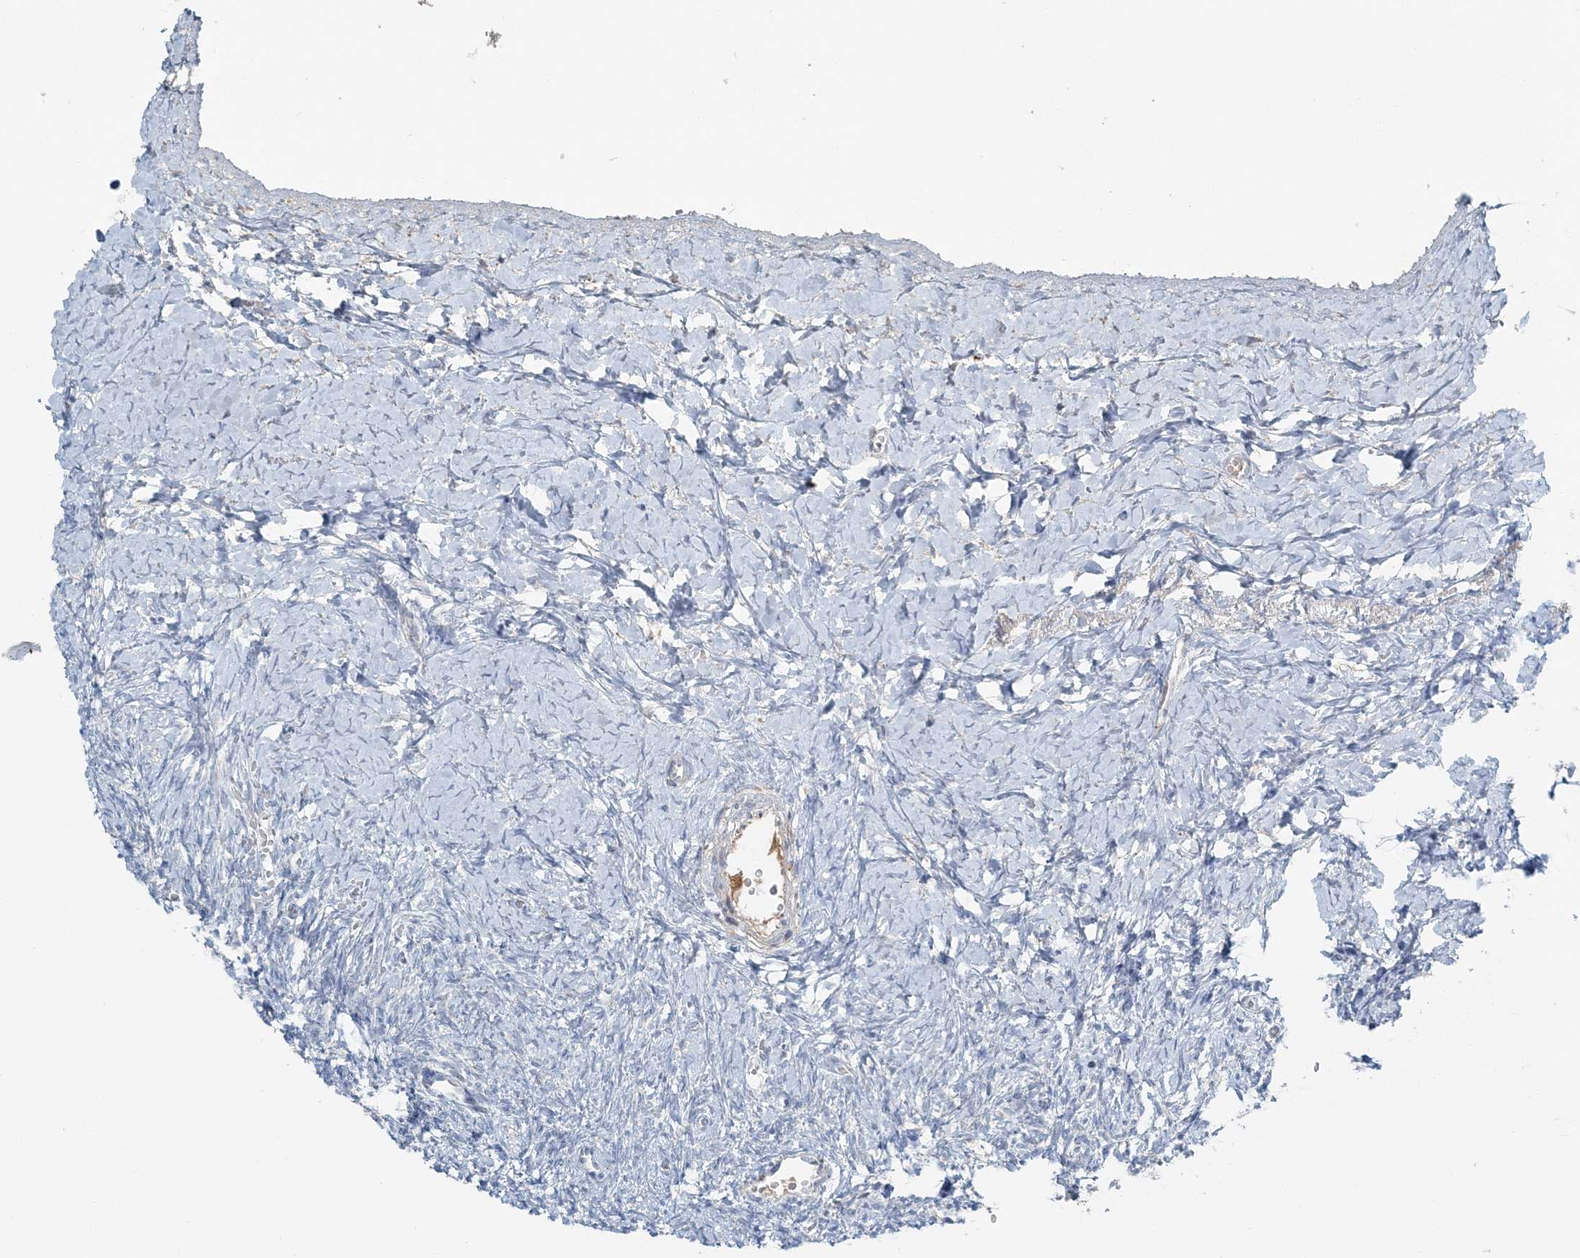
{"staining": {"intensity": "negative", "quantity": "none", "location": "none"}, "tissue": "ovary", "cell_type": "Ovarian stroma cells", "image_type": "normal", "snomed": [{"axis": "morphology", "description": "Normal tissue, NOS"}, {"axis": "morphology", "description": "Developmental malformation"}, {"axis": "topography", "description": "Ovary"}], "caption": "High power microscopy photomicrograph of an immunohistochemistry photomicrograph of unremarkable ovary, revealing no significant positivity in ovarian stroma cells. (Brightfield microscopy of DAB immunohistochemistry at high magnification).", "gene": "SLC22A16", "patient": {"sex": "female", "age": 39}}